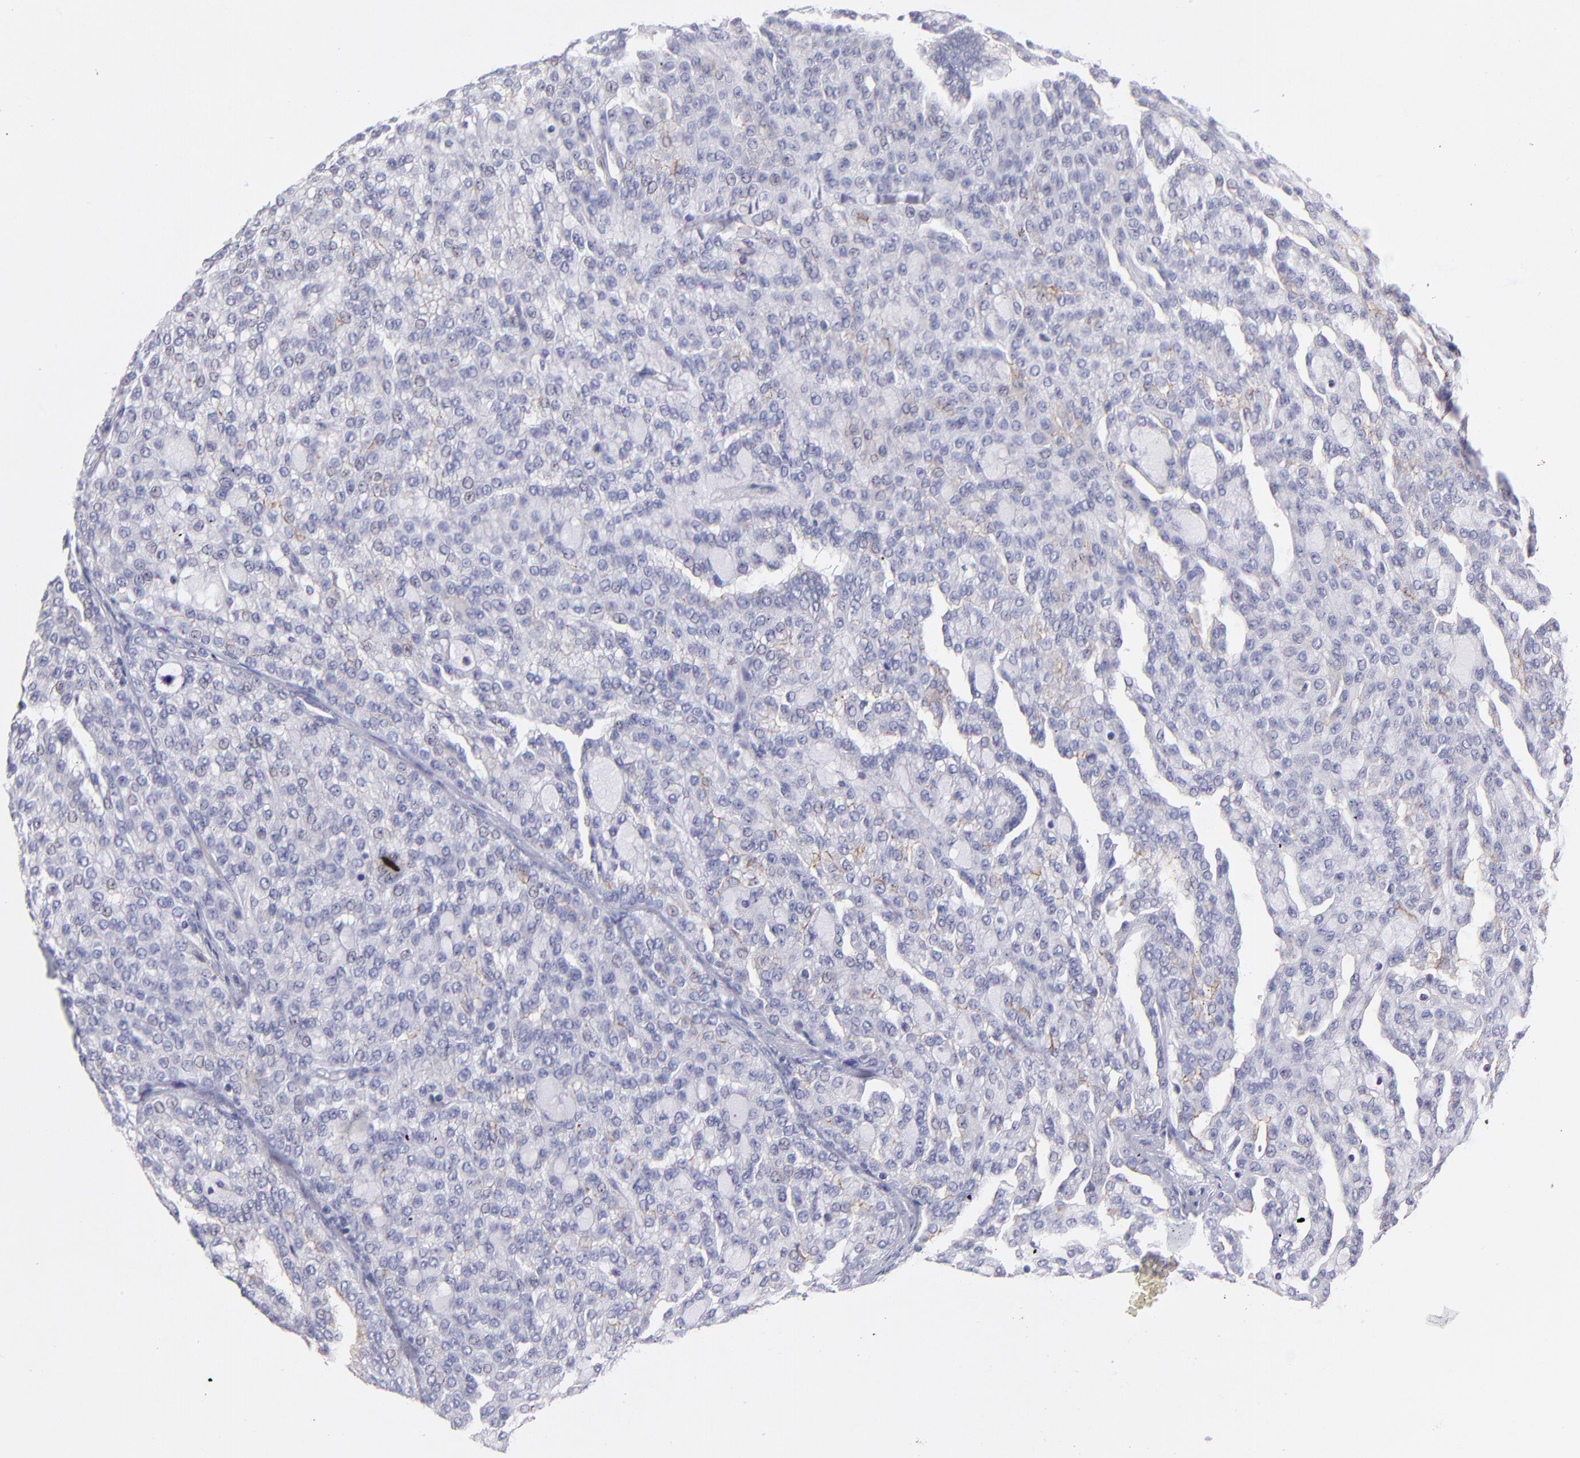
{"staining": {"intensity": "negative", "quantity": "none", "location": "none"}, "tissue": "renal cancer", "cell_type": "Tumor cells", "image_type": "cancer", "snomed": [{"axis": "morphology", "description": "Adenocarcinoma, NOS"}, {"axis": "topography", "description": "Kidney"}], "caption": "The image reveals no staining of tumor cells in renal adenocarcinoma.", "gene": "BTG2", "patient": {"sex": "male", "age": 63}}